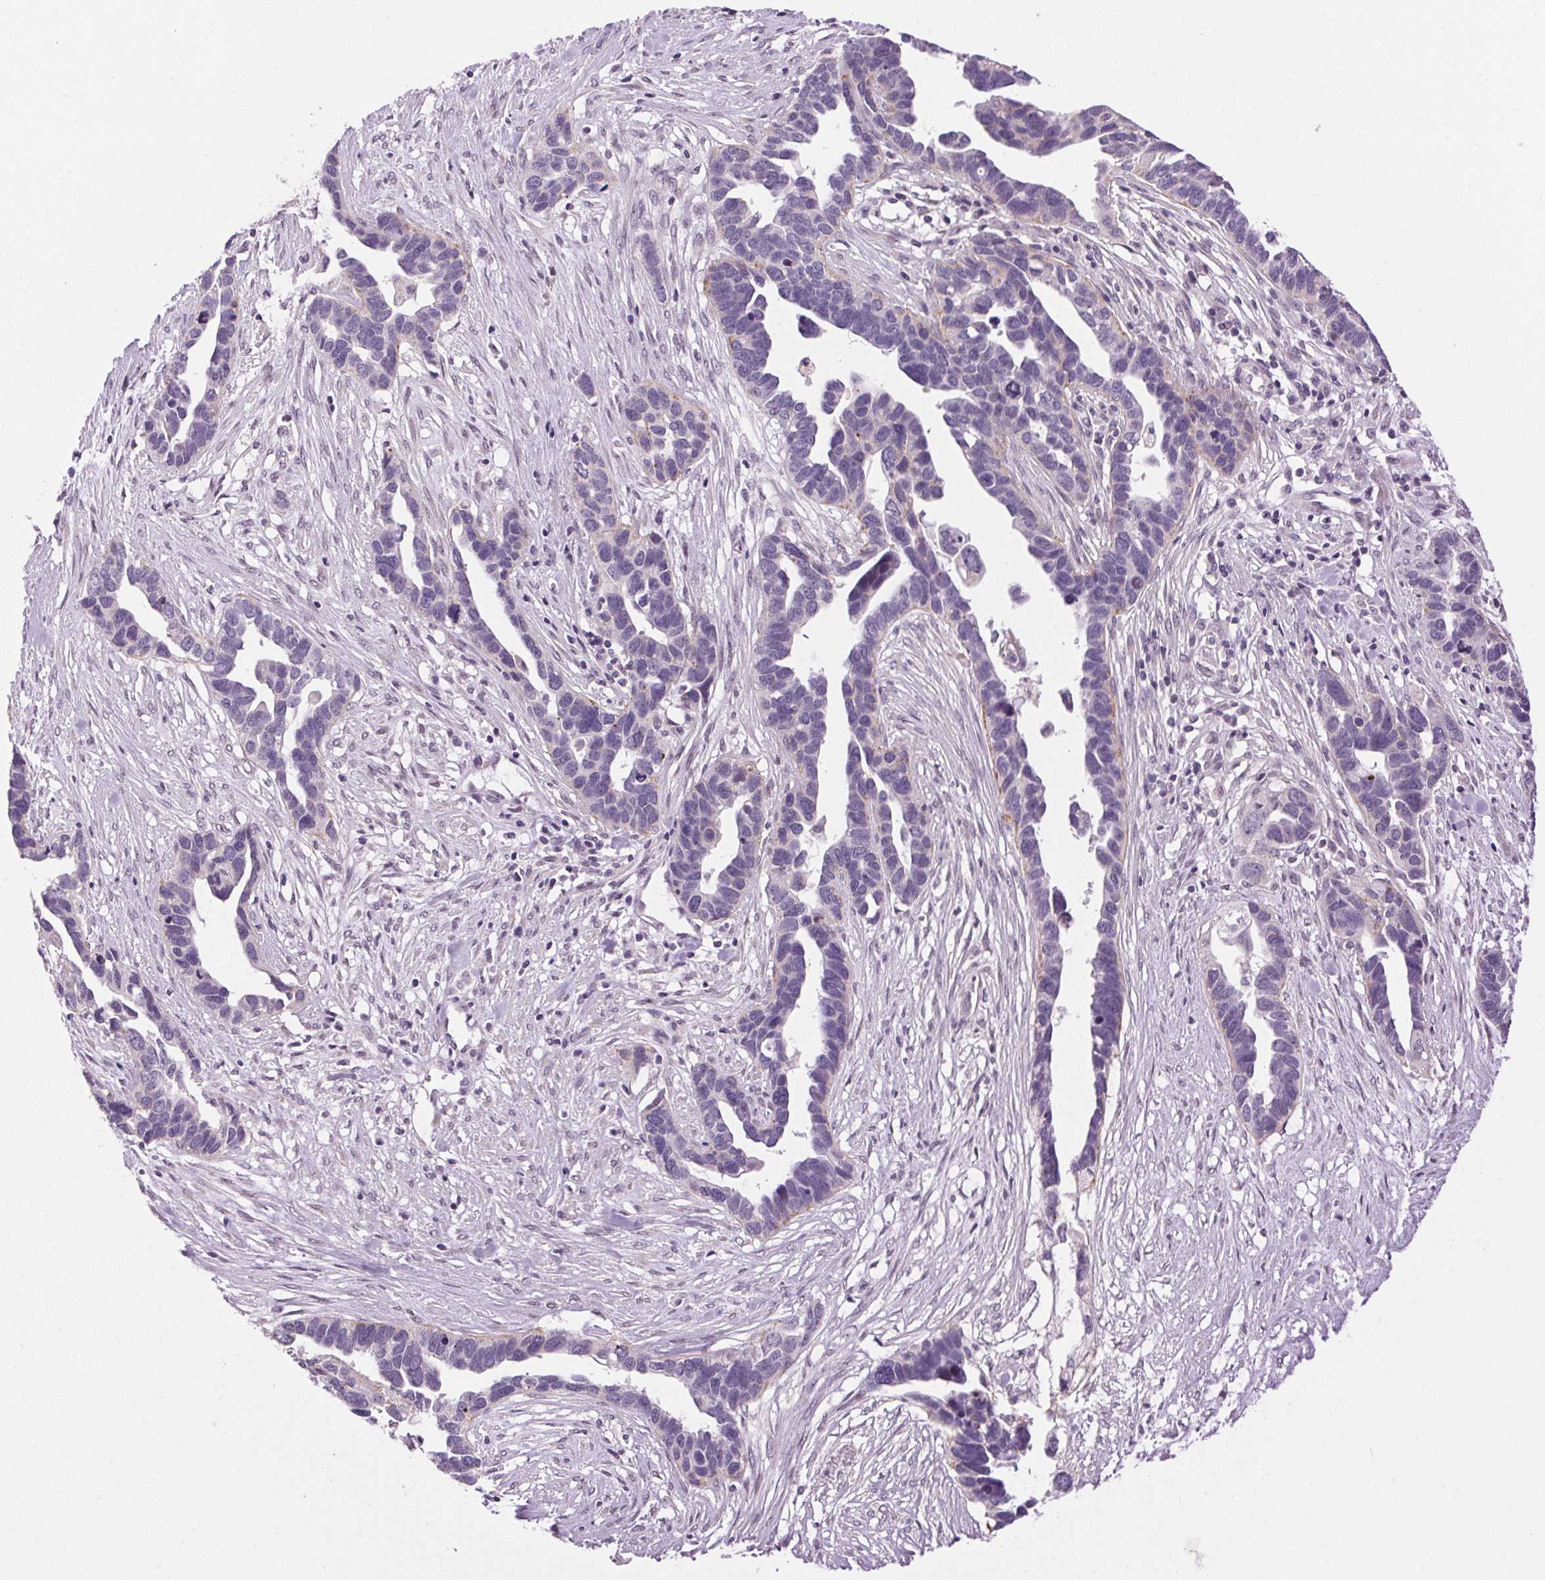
{"staining": {"intensity": "negative", "quantity": "none", "location": "none"}, "tissue": "ovarian cancer", "cell_type": "Tumor cells", "image_type": "cancer", "snomed": [{"axis": "morphology", "description": "Cystadenocarcinoma, serous, NOS"}, {"axis": "topography", "description": "Ovary"}], "caption": "Immunohistochemistry photomicrograph of neoplastic tissue: ovarian cancer (serous cystadenocarcinoma) stained with DAB (3,3'-diaminobenzidine) displays no significant protein positivity in tumor cells. The staining was performed using DAB to visualize the protein expression in brown, while the nuclei were stained in blue with hematoxylin (Magnification: 20x).", "gene": "SMIM13", "patient": {"sex": "female", "age": 54}}